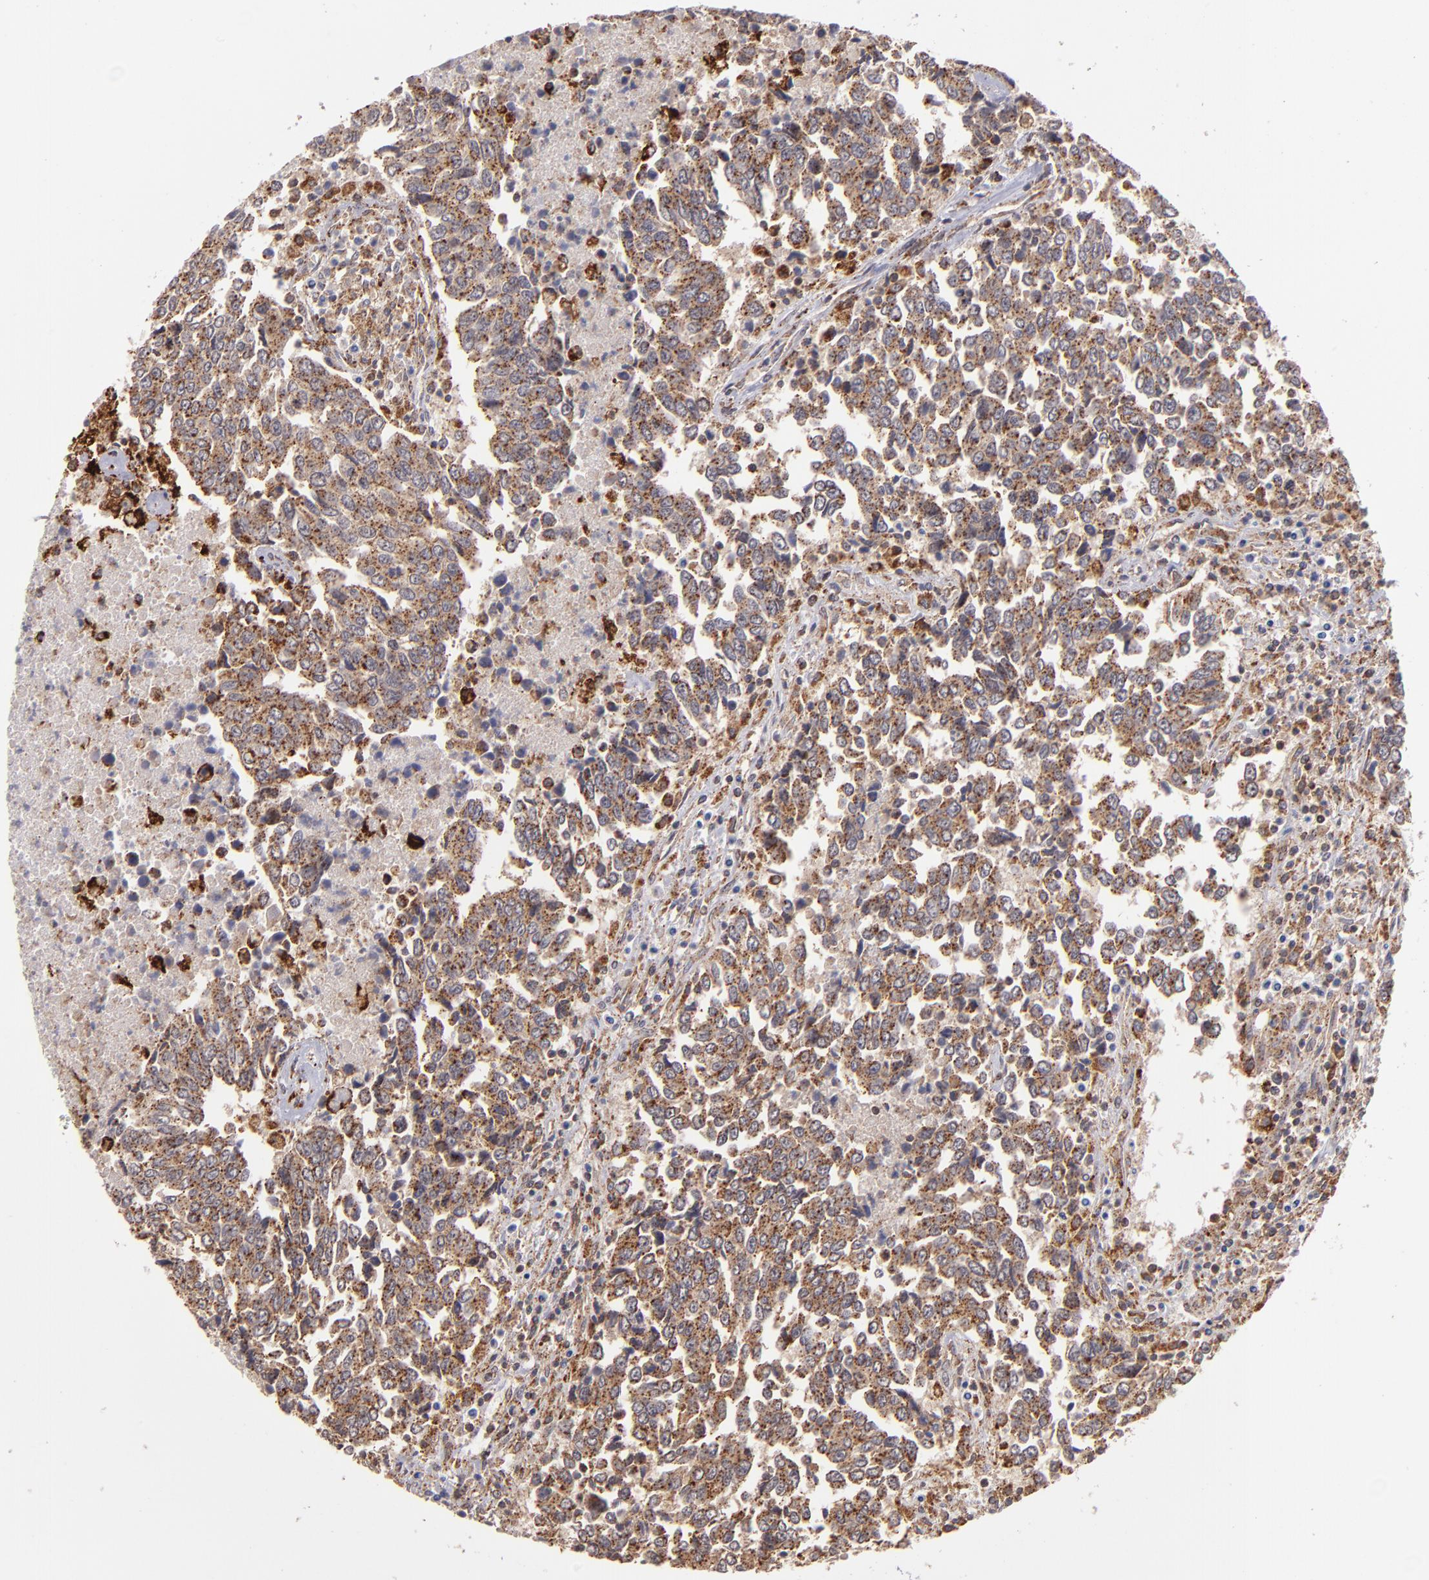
{"staining": {"intensity": "moderate", "quantity": "25%-75%", "location": "cytoplasmic/membranous"}, "tissue": "urothelial cancer", "cell_type": "Tumor cells", "image_type": "cancer", "snomed": [{"axis": "morphology", "description": "Urothelial carcinoma, High grade"}, {"axis": "topography", "description": "Urinary bladder"}], "caption": "IHC of human urothelial cancer demonstrates medium levels of moderate cytoplasmic/membranous staining in approximately 25%-75% of tumor cells. (brown staining indicates protein expression, while blue staining denotes nuclei).", "gene": "ZFYVE1", "patient": {"sex": "male", "age": 86}}